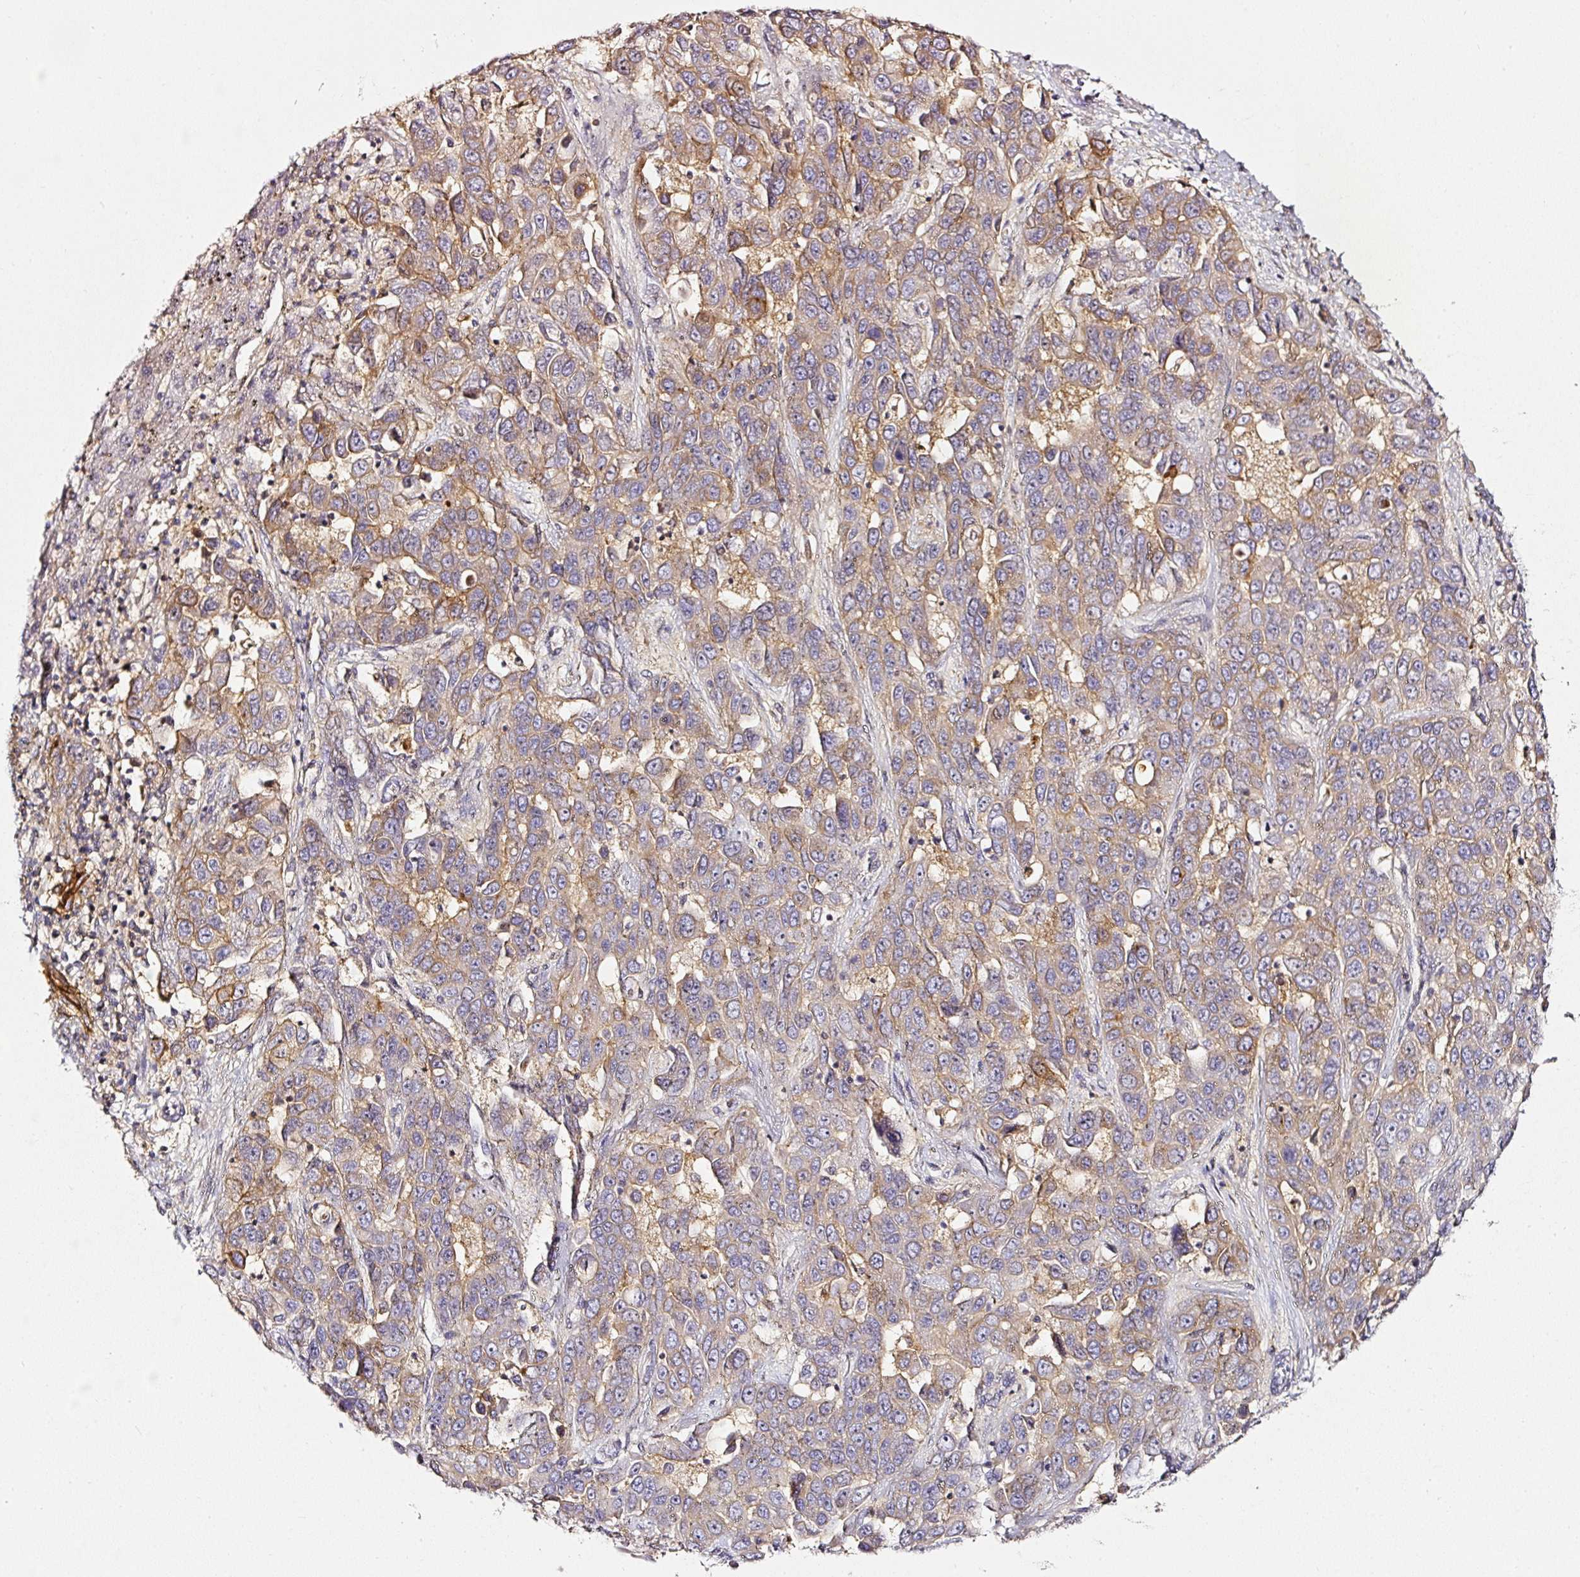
{"staining": {"intensity": "moderate", "quantity": "25%-75%", "location": "cytoplasmic/membranous"}, "tissue": "liver cancer", "cell_type": "Tumor cells", "image_type": "cancer", "snomed": [{"axis": "morphology", "description": "Cholangiocarcinoma"}, {"axis": "topography", "description": "Liver"}], "caption": "Liver cancer (cholangiocarcinoma) stained with a brown dye shows moderate cytoplasmic/membranous positive staining in approximately 25%-75% of tumor cells.", "gene": "CD47", "patient": {"sex": "female", "age": 52}}